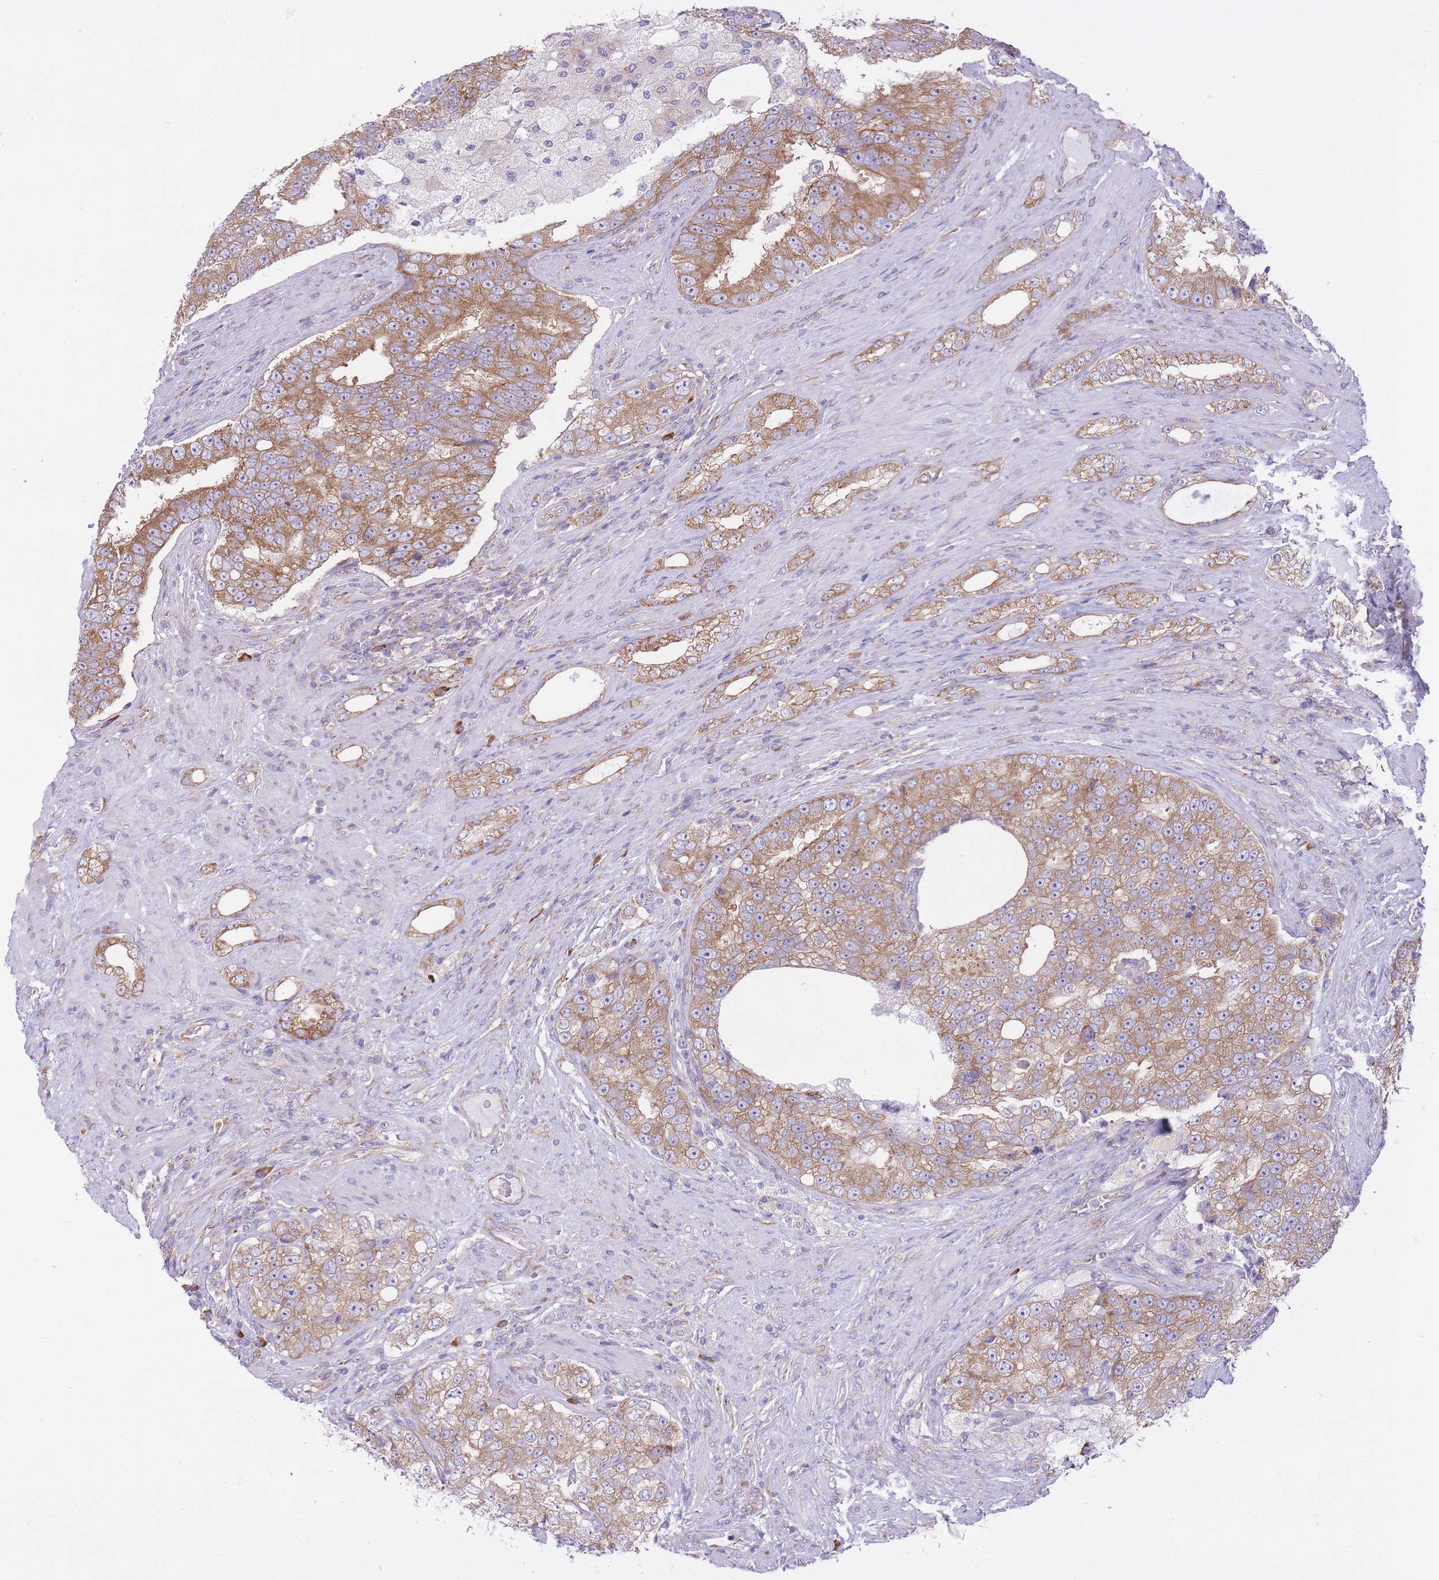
{"staining": {"intensity": "moderate", "quantity": ">75%", "location": "cytoplasmic/membranous"}, "tissue": "prostate cancer", "cell_type": "Tumor cells", "image_type": "cancer", "snomed": [{"axis": "morphology", "description": "Adenocarcinoma, High grade"}, {"axis": "topography", "description": "Prostate"}], "caption": "Immunohistochemistry (IHC) (DAB (3,3'-diaminobenzidine)) staining of adenocarcinoma (high-grade) (prostate) exhibits moderate cytoplasmic/membranous protein expression in about >75% of tumor cells.", "gene": "ZNF501", "patient": {"sex": "male", "age": 70}}